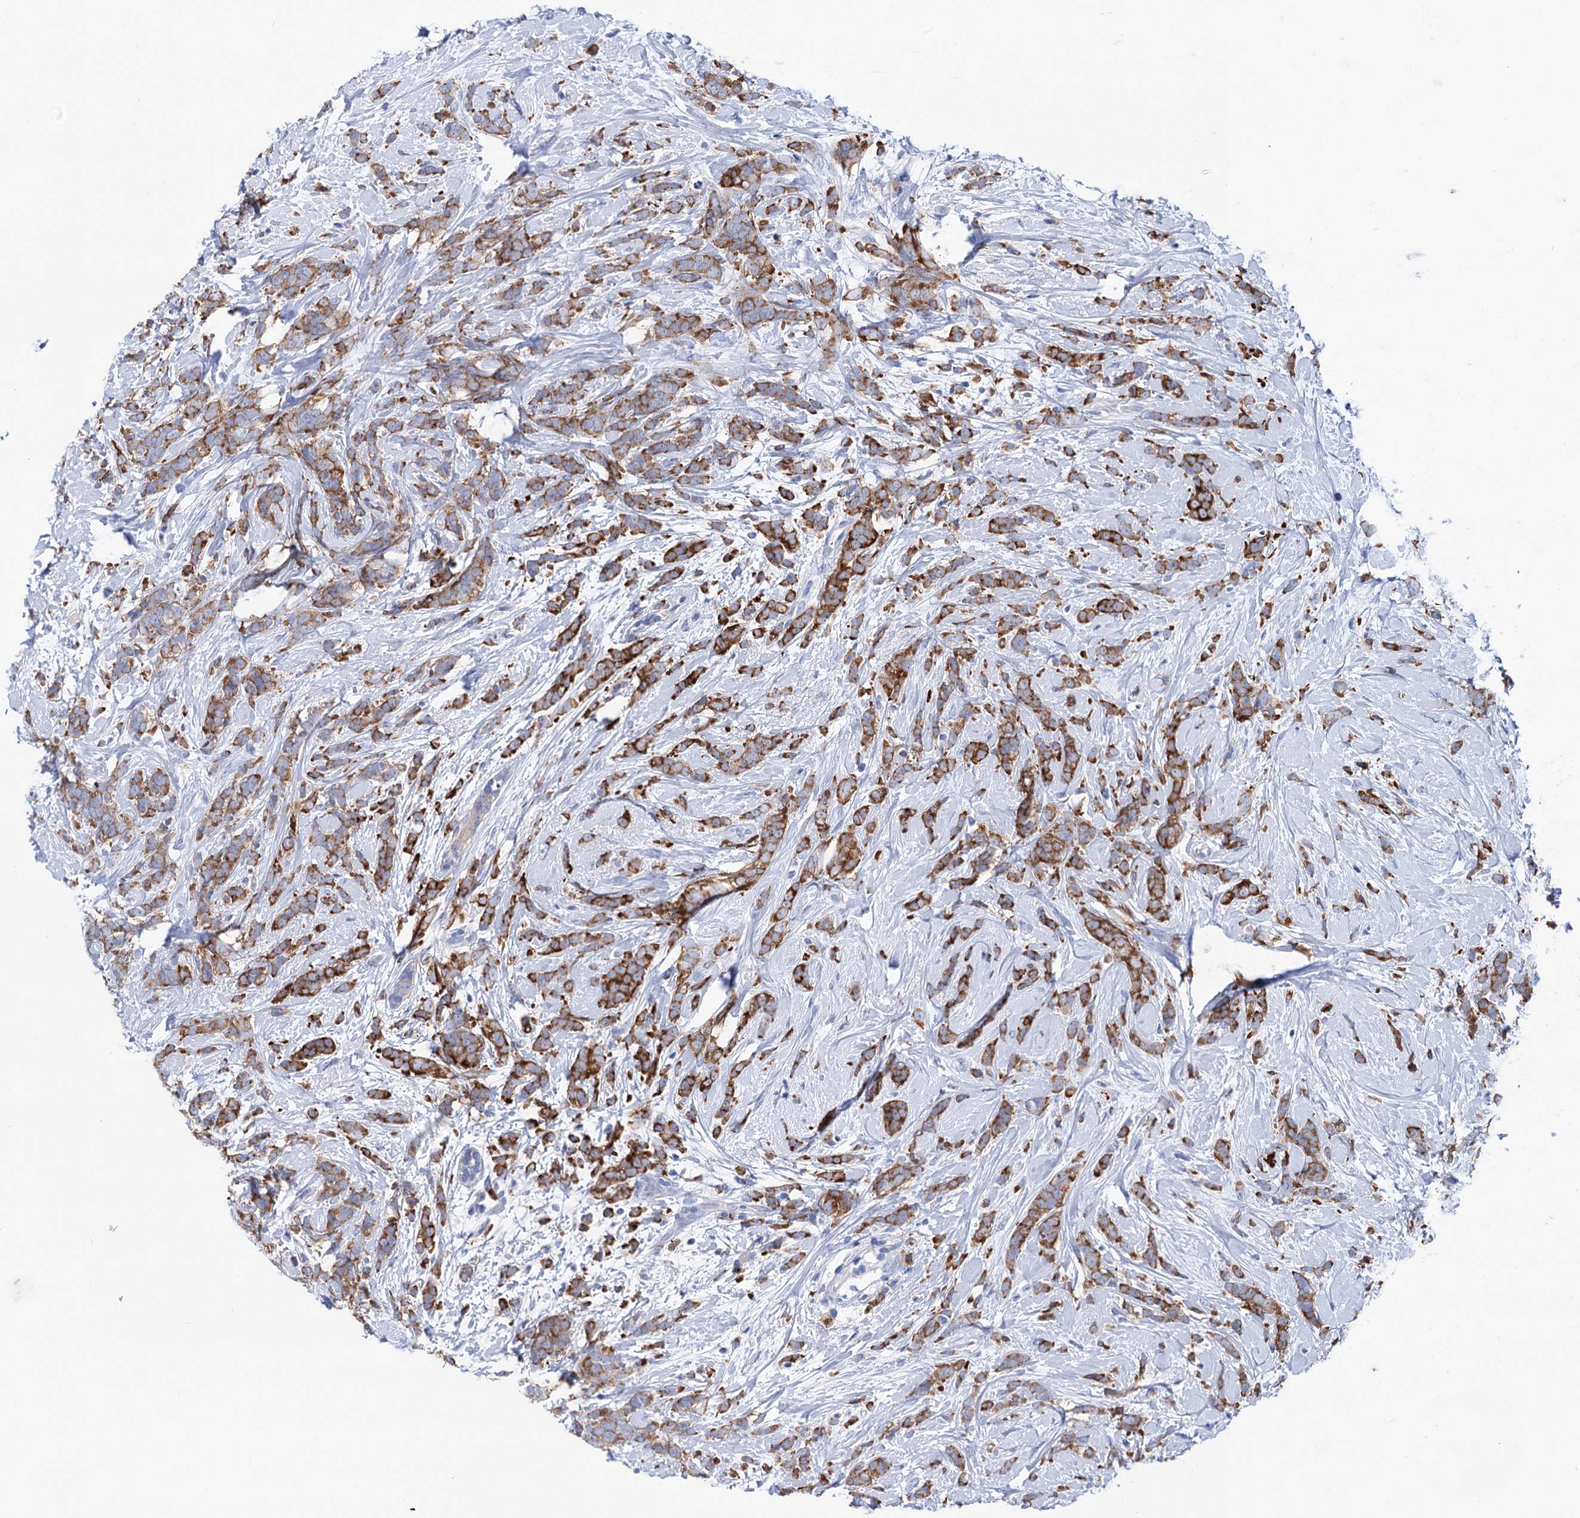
{"staining": {"intensity": "strong", "quantity": ">75%", "location": "cytoplasmic/membranous"}, "tissue": "breast cancer", "cell_type": "Tumor cells", "image_type": "cancer", "snomed": [{"axis": "morphology", "description": "Lobular carcinoma"}, {"axis": "topography", "description": "Breast"}], "caption": "Immunohistochemistry (DAB) staining of breast cancer (lobular carcinoma) reveals strong cytoplasmic/membranous protein positivity in about >75% of tumor cells.", "gene": "BBS4", "patient": {"sex": "female", "age": 58}}